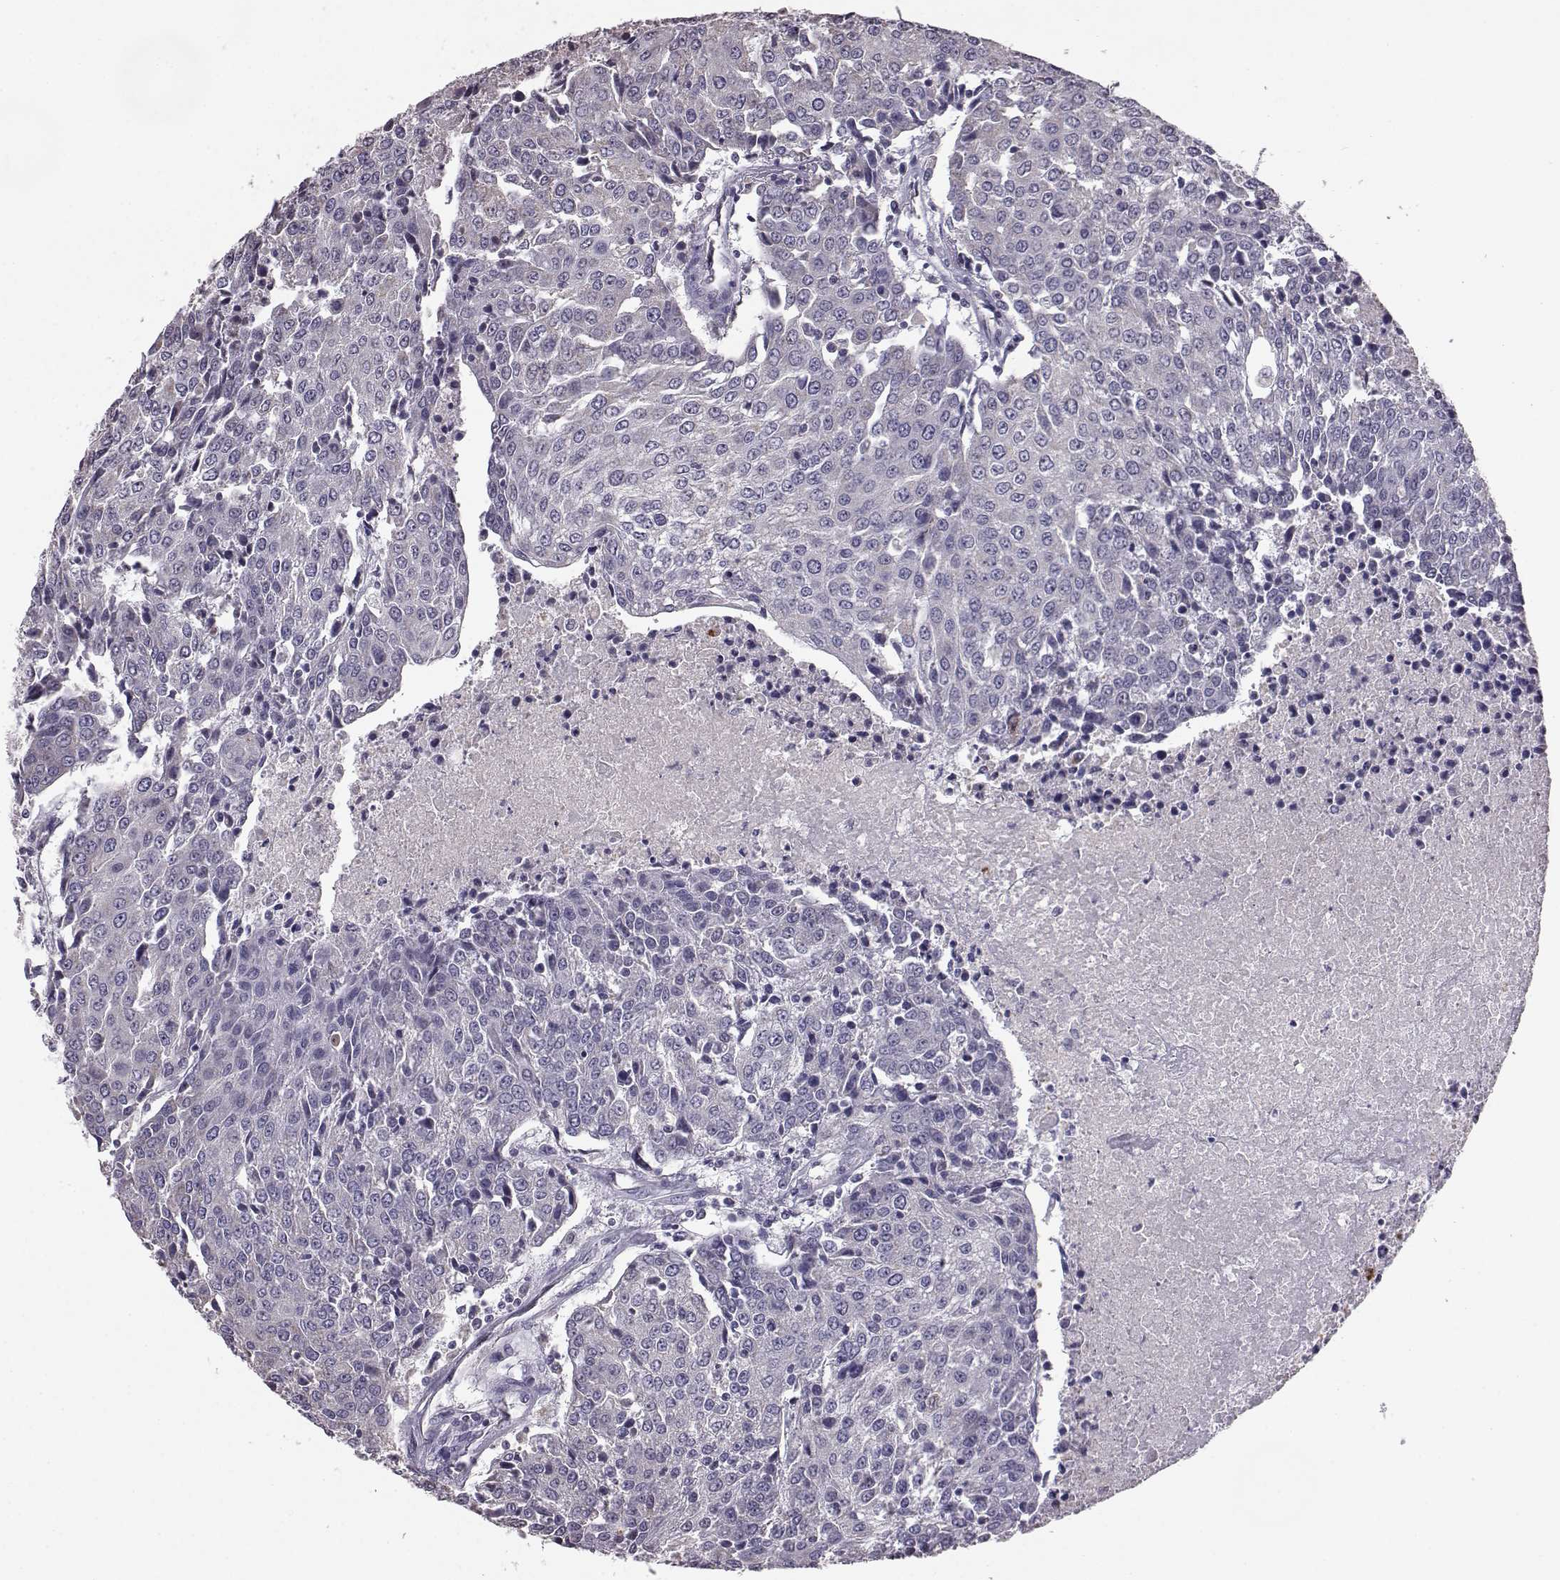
{"staining": {"intensity": "negative", "quantity": "none", "location": "none"}, "tissue": "urothelial cancer", "cell_type": "Tumor cells", "image_type": "cancer", "snomed": [{"axis": "morphology", "description": "Urothelial carcinoma, High grade"}, {"axis": "topography", "description": "Urinary bladder"}], "caption": "IHC micrograph of human urothelial cancer stained for a protein (brown), which displays no expression in tumor cells.", "gene": "ALDH3A1", "patient": {"sex": "female", "age": 85}}